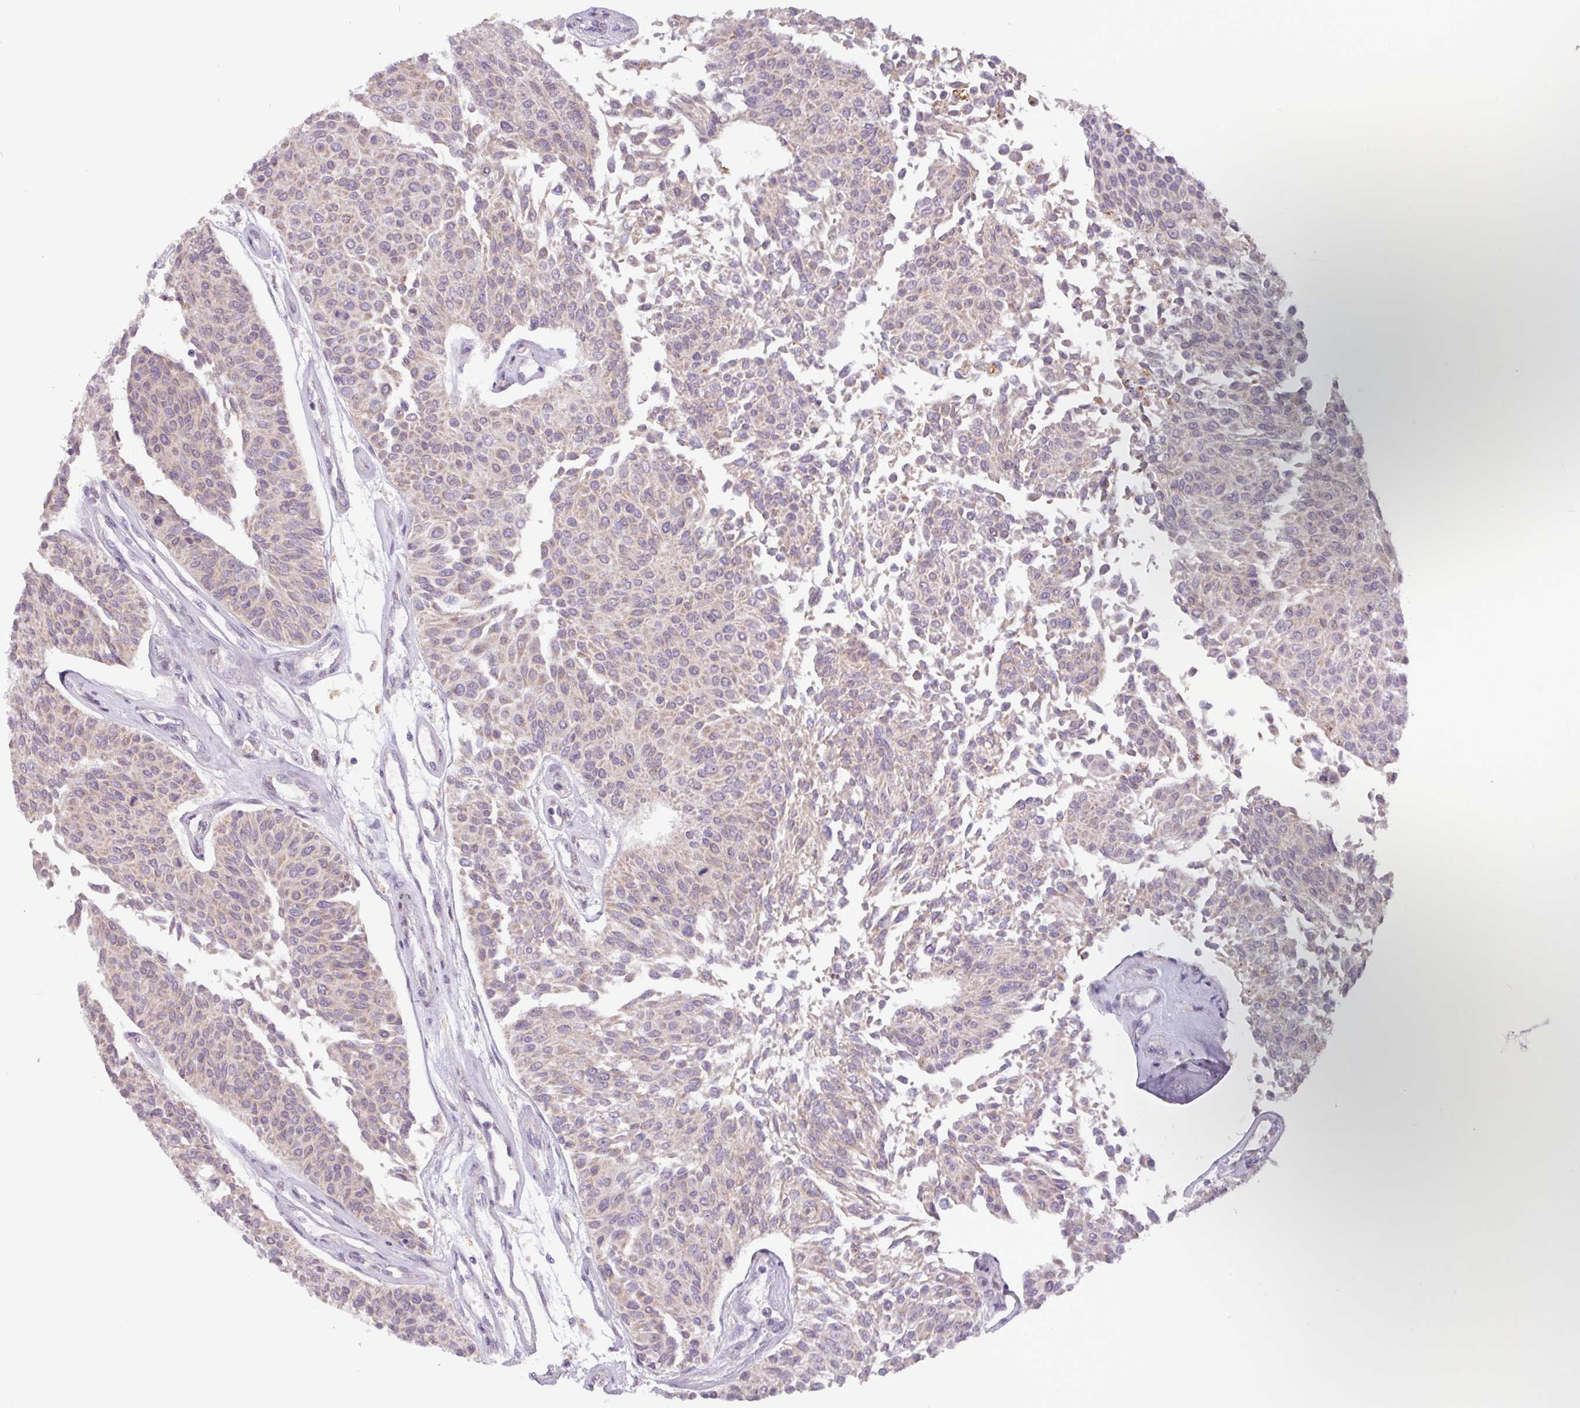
{"staining": {"intensity": "weak", "quantity": "25%-75%", "location": "cytoplasmic/membranous"}, "tissue": "urothelial cancer", "cell_type": "Tumor cells", "image_type": "cancer", "snomed": [{"axis": "morphology", "description": "Urothelial carcinoma, NOS"}, {"axis": "topography", "description": "Urinary bladder"}], "caption": "Immunohistochemistry (IHC) (DAB) staining of transitional cell carcinoma demonstrates weak cytoplasmic/membranous protein staining in about 25%-75% of tumor cells.", "gene": "BRD3", "patient": {"sex": "male", "age": 55}}